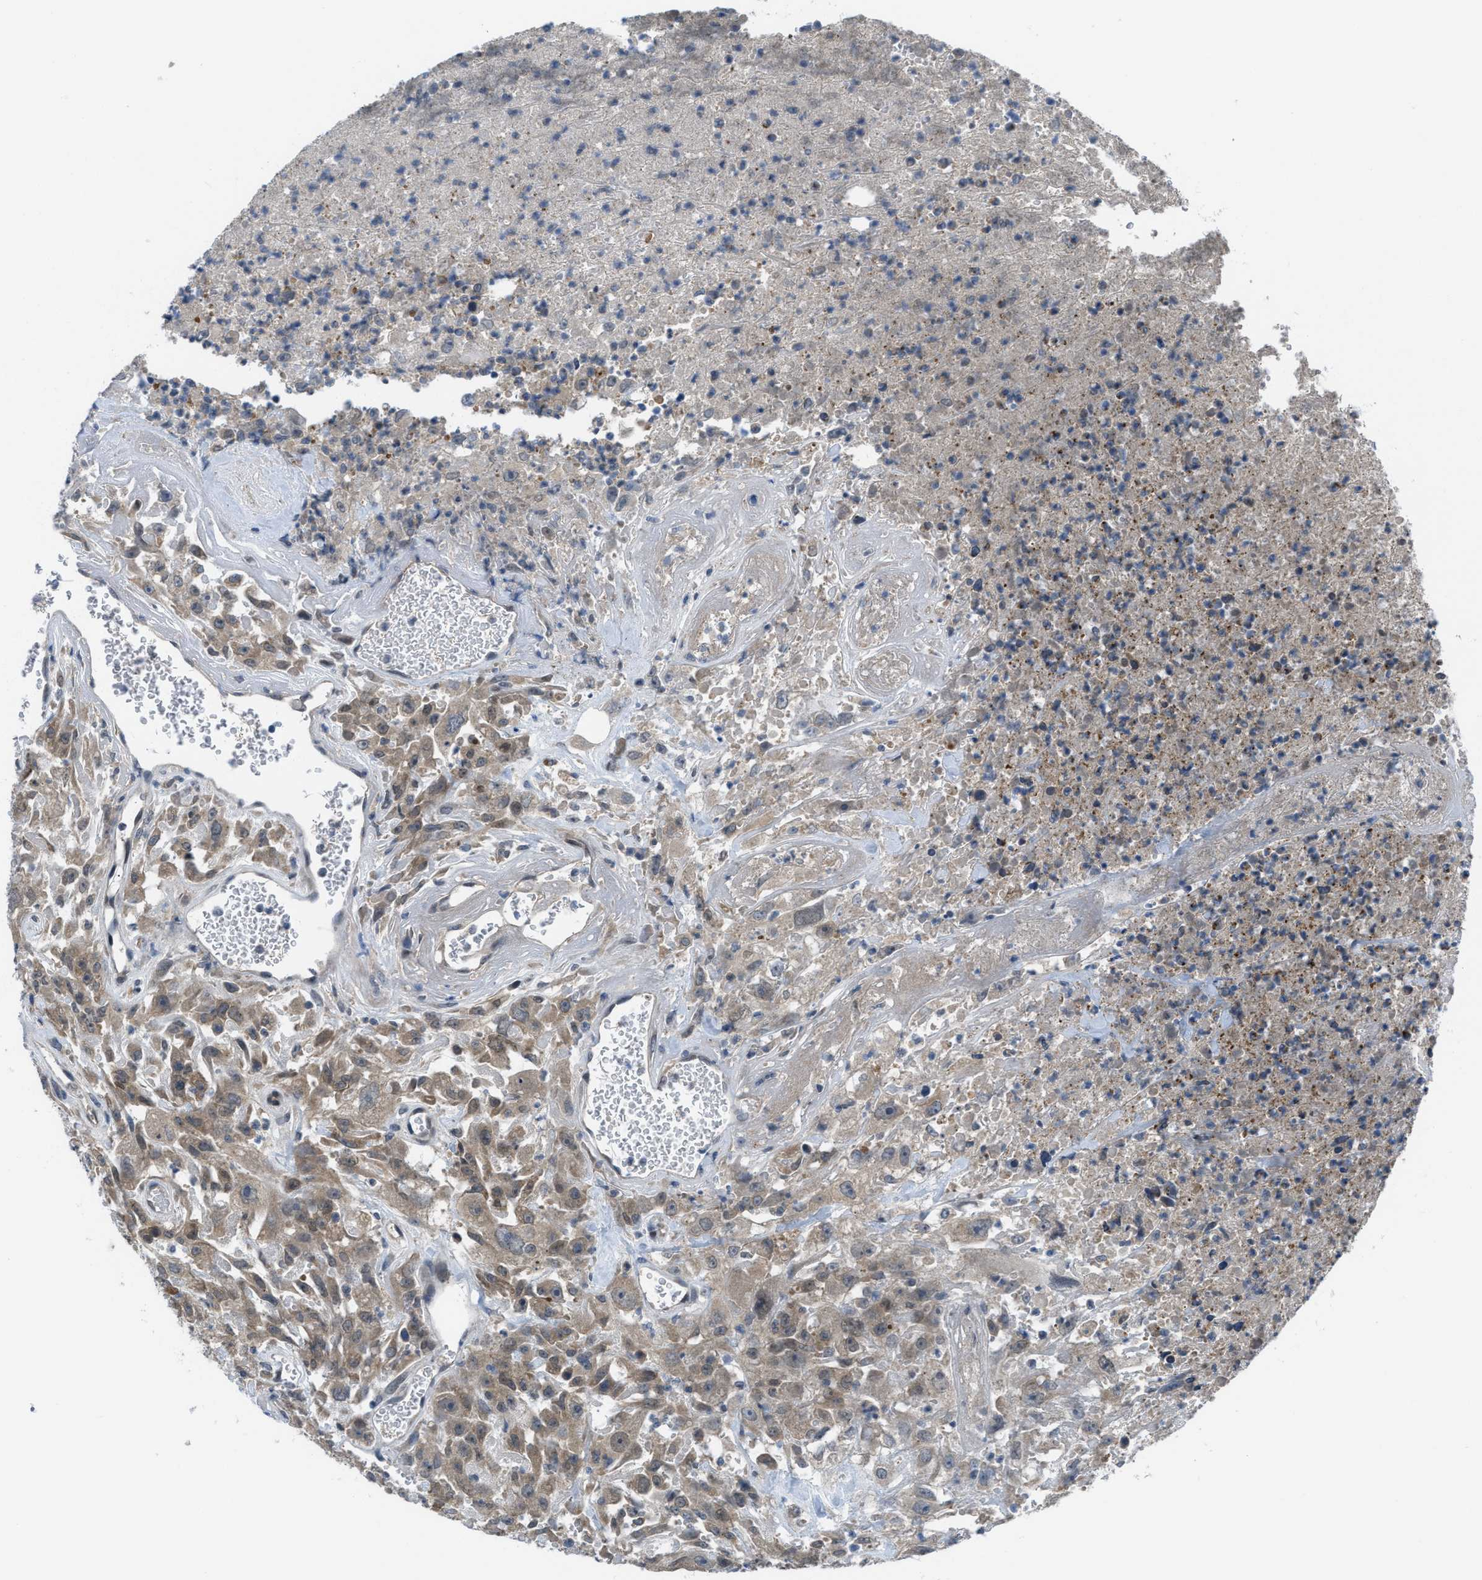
{"staining": {"intensity": "moderate", "quantity": ">75%", "location": "cytoplasmic/membranous"}, "tissue": "urothelial cancer", "cell_type": "Tumor cells", "image_type": "cancer", "snomed": [{"axis": "morphology", "description": "Urothelial carcinoma, High grade"}, {"axis": "topography", "description": "Urinary bladder"}], "caption": "Urothelial carcinoma (high-grade) was stained to show a protein in brown. There is medium levels of moderate cytoplasmic/membranous positivity in about >75% of tumor cells. (Brightfield microscopy of DAB IHC at high magnification).", "gene": "BAZ2B", "patient": {"sex": "male", "age": 46}}